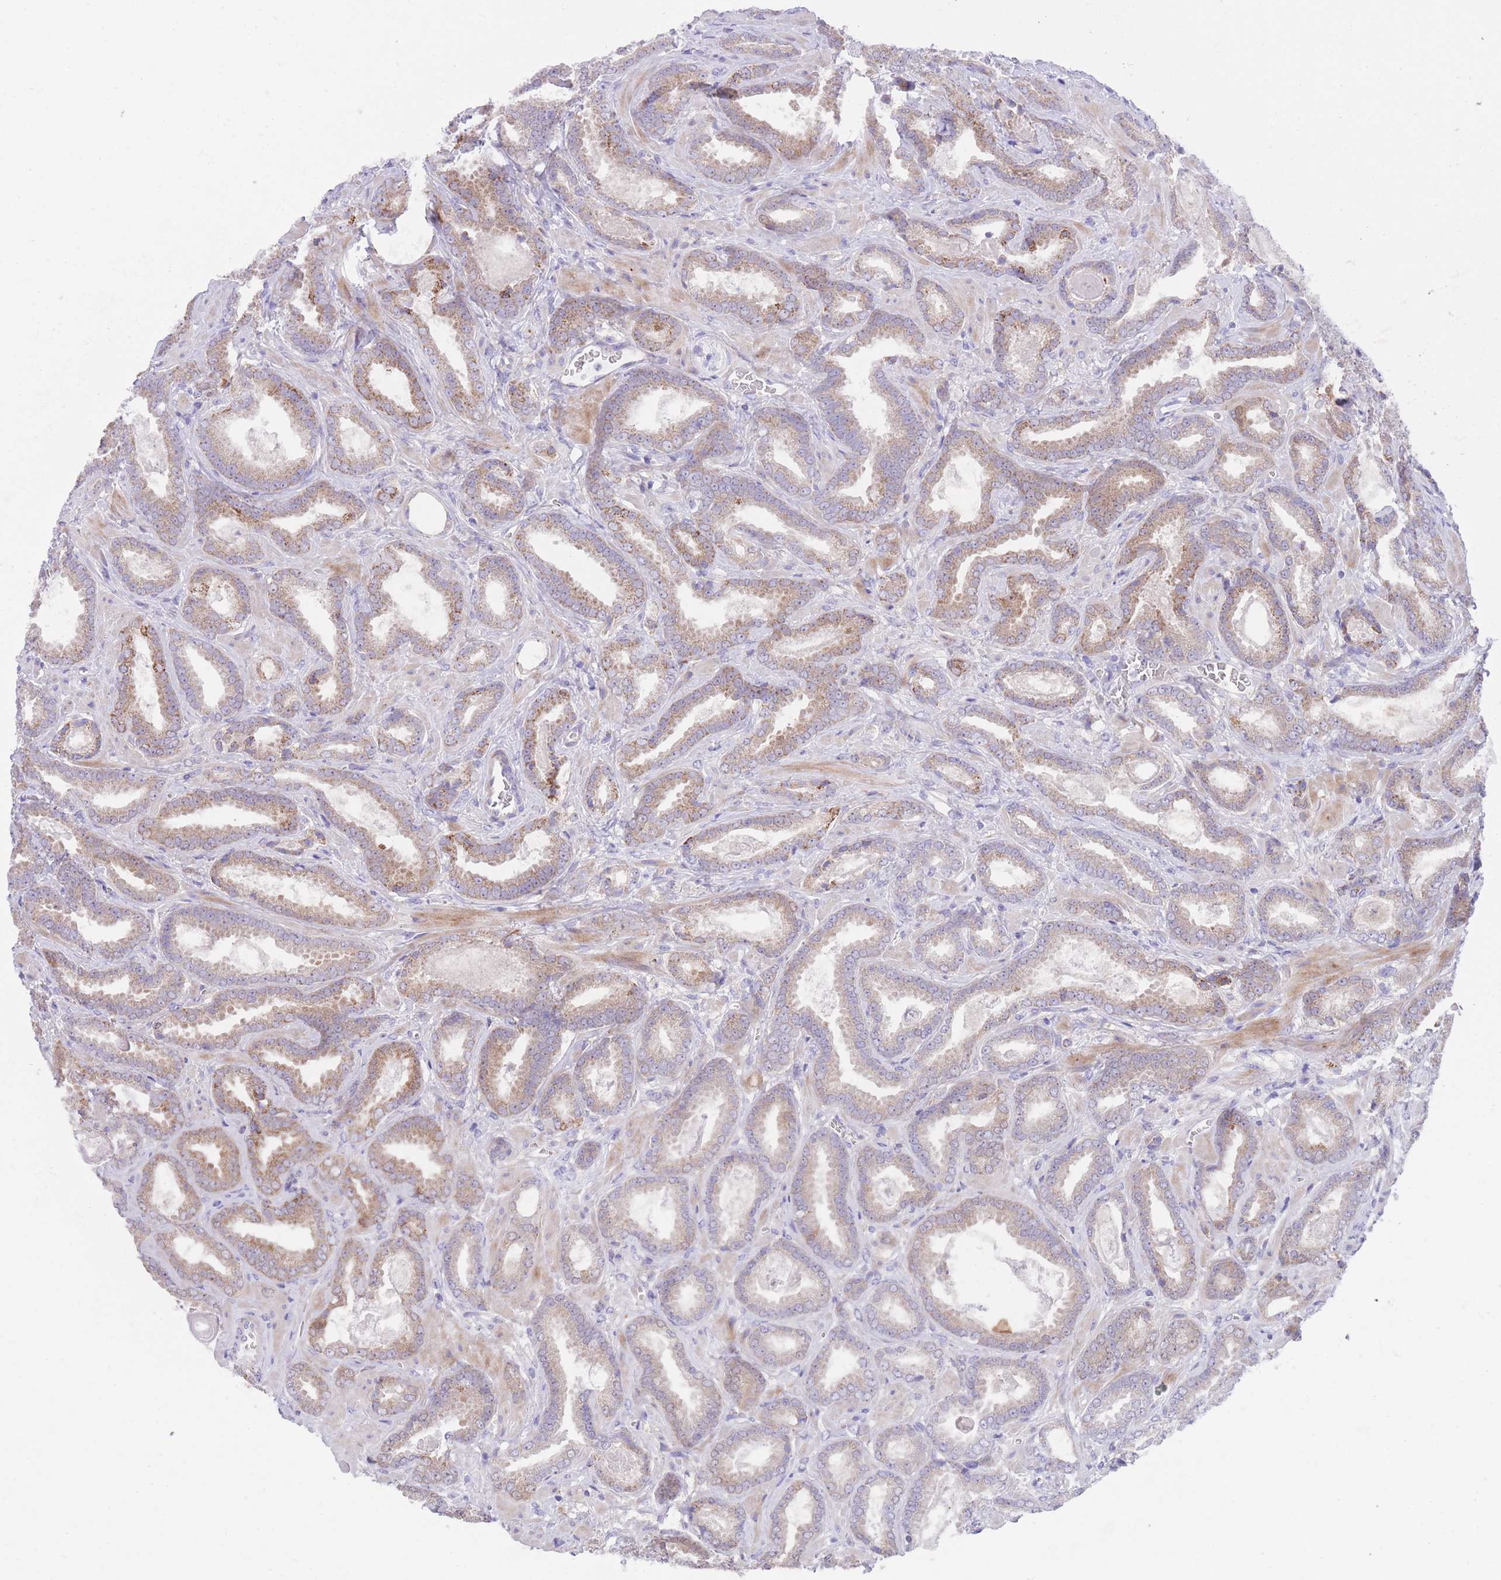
{"staining": {"intensity": "moderate", "quantity": "25%-75%", "location": "cytoplasmic/membranous"}, "tissue": "prostate cancer", "cell_type": "Tumor cells", "image_type": "cancer", "snomed": [{"axis": "morphology", "description": "Adenocarcinoma, Low grade"}, {"axis": "topography", "description": "Prostate"}], "caption": "IHC photomicrograph of neoplastic tissue: human prostate low-grade adenocarcinoma stained using IHC reveals medium levels of moderate protein expression localized specifically in the cytoplasmic/membranous of tumor cells, appearing as a cytoplasmic/membranous brown color.", "gene": "QTRT1", "patient": {"sex": "male", "age": 62}}